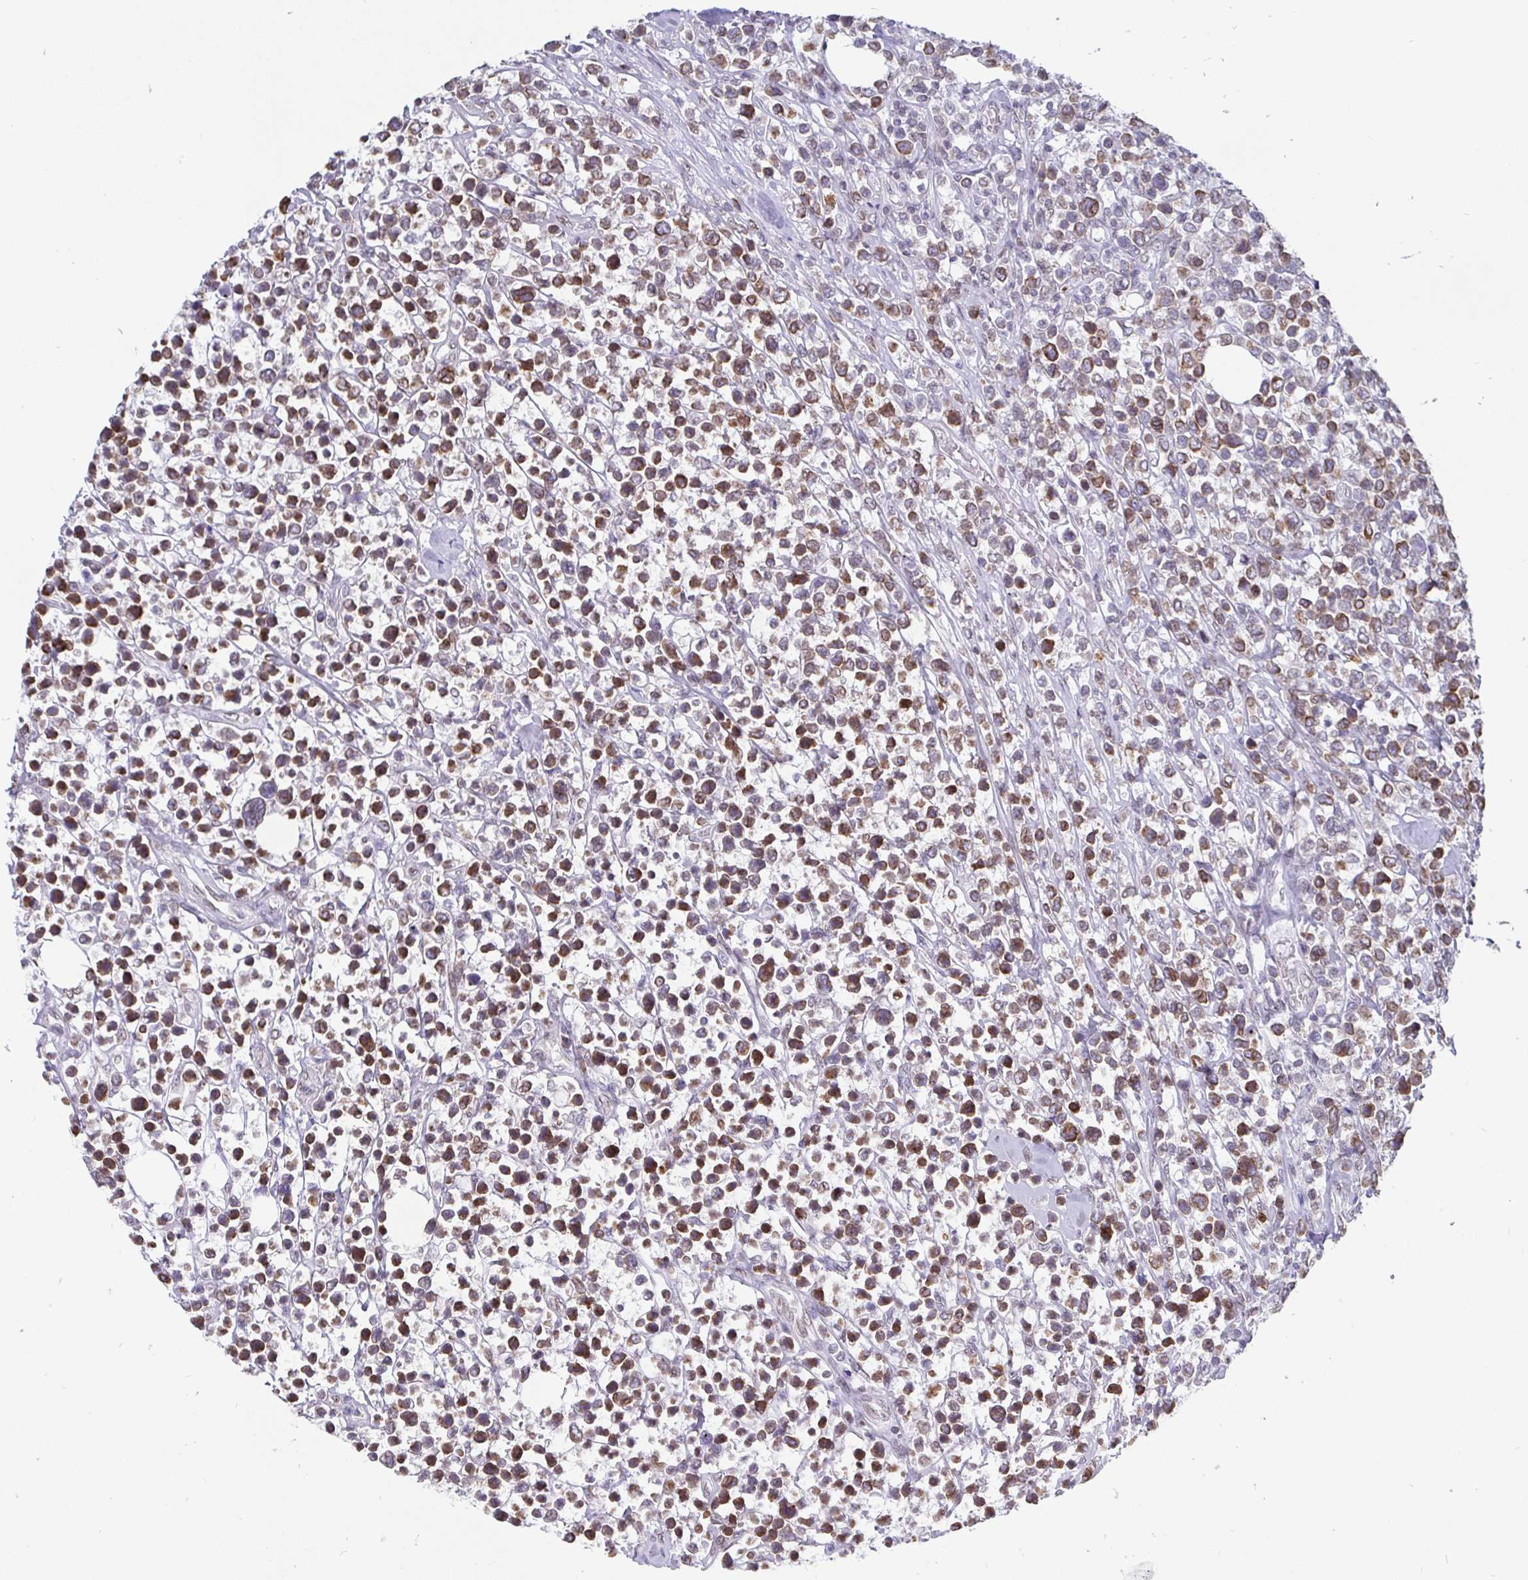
{"staining": {"intensity": "moderate", "quantity": ">75%", "location": "cytoplasmic/membranous,nuclear"}, "tissue": "lymphoma", "cell_type": "Tumor cells", "image_type": "cancer", "snomed": [{"axis": "morphology", "description": "Malignant lymphoma, non-Hodgkin's type, High grade"}, {"axis": "topography", "description": "Soft tissue"}], "caption": "IHC of high-grade malignant lymphoma, non-Hodgkin's type exhibits medium levels of moderate cytoplasmic/membranous and nuclear expression in approximately >75% of tumor cells. (IHC, brightfield microscopy, high magnification).", "gene": "EMD", "patient": {"sex": "female", "age": 56}}